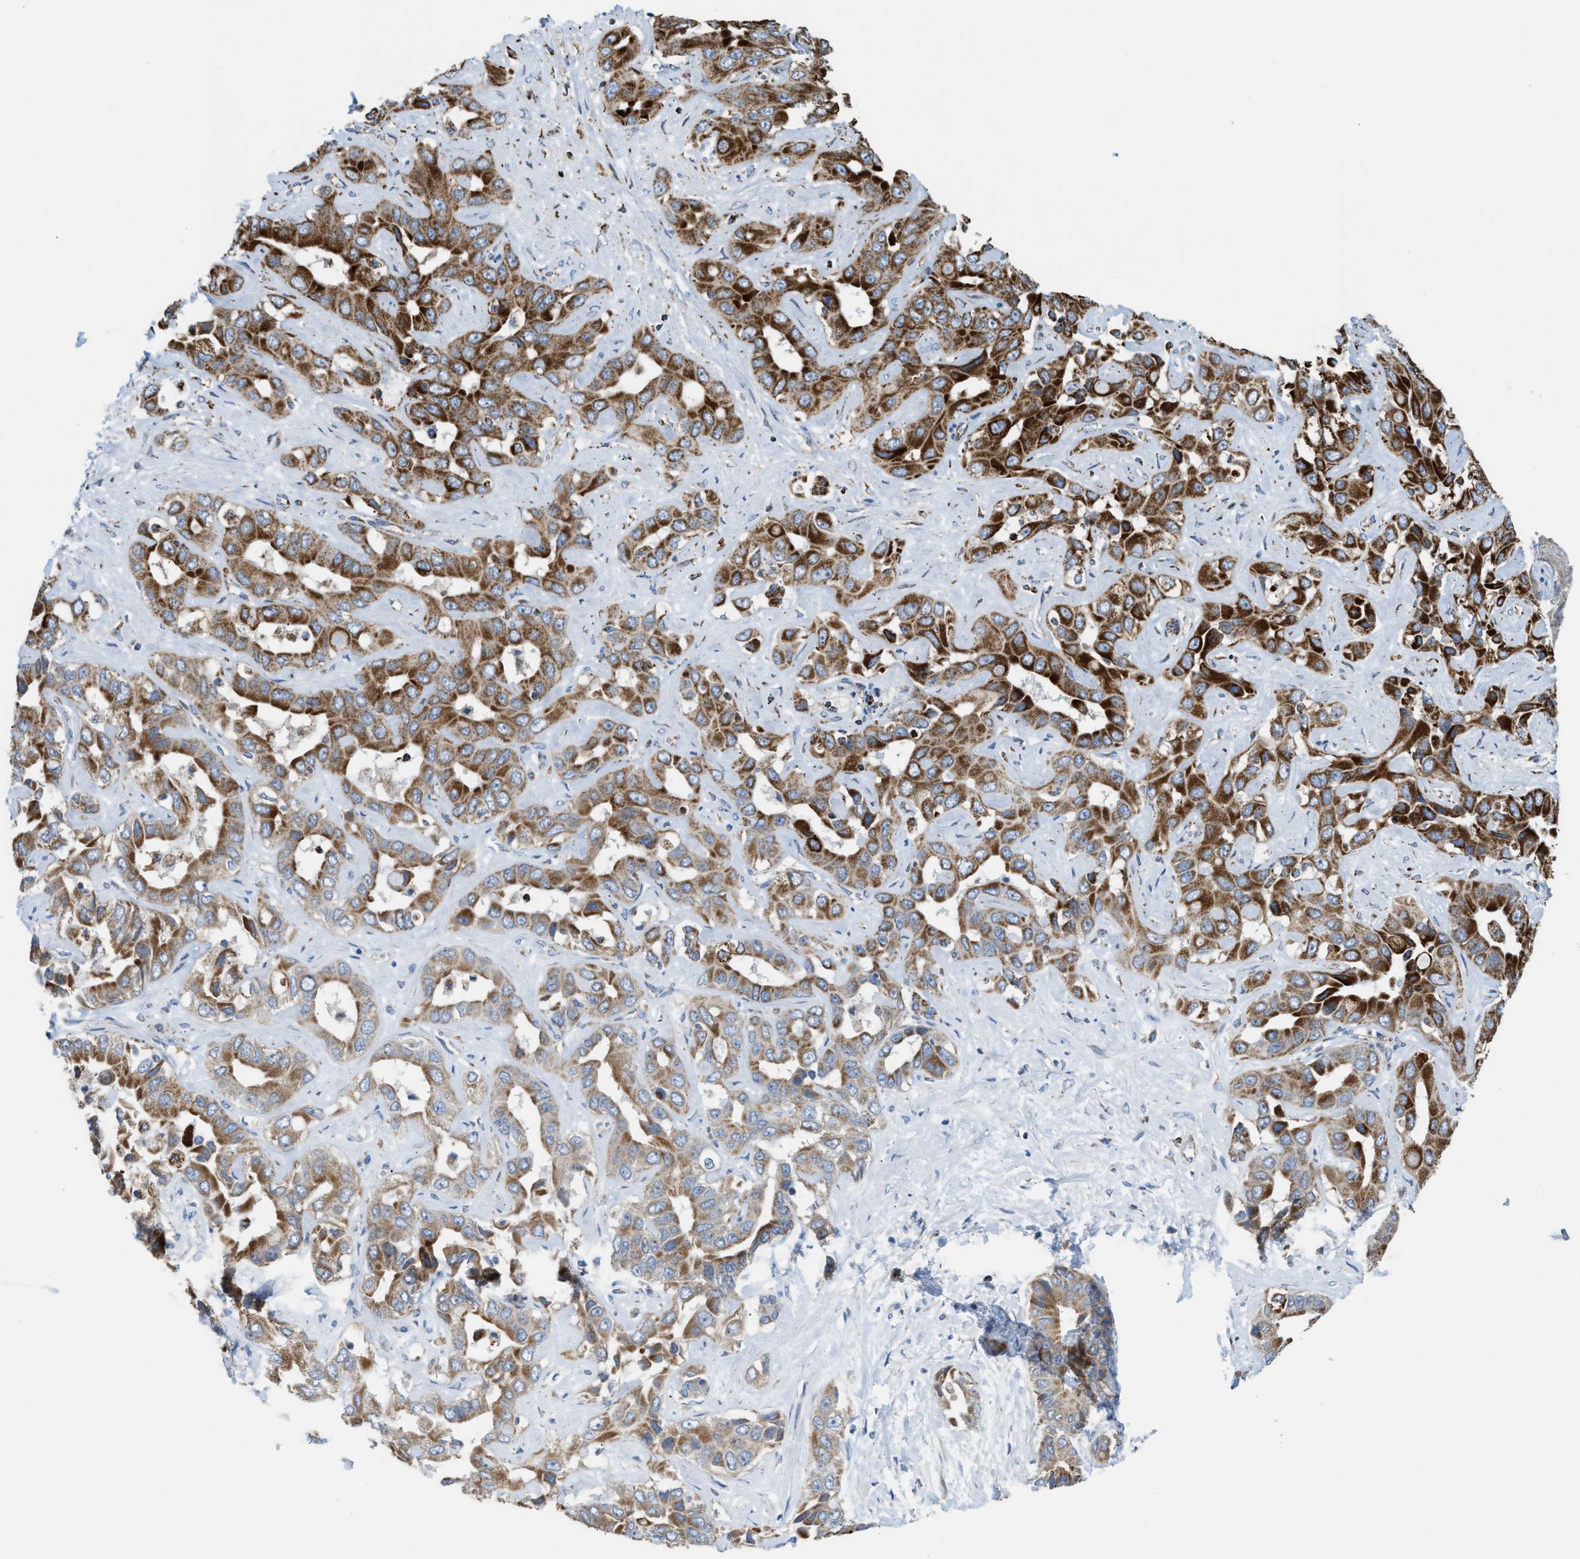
{"staining": {"intensity": "strong", "quantity": "25%-75%", "location": "cytoplasmic/membranous"}, "tissue": "liver cancer", "cell_type": "Tumor cells", "image_type": "cancer", "snomed": [{"axis": "morphology", "description": "Cholangiocarcinoma"}, {"axis": "topography", "description": "Liver"}], "caption": "Liver cancer (cholangiocarcinoma) stained with a protein marker demonstrates strong staining in tumor cells.", "gene": "ECHS1", "patient": {"sex": "female", "age": 52}}